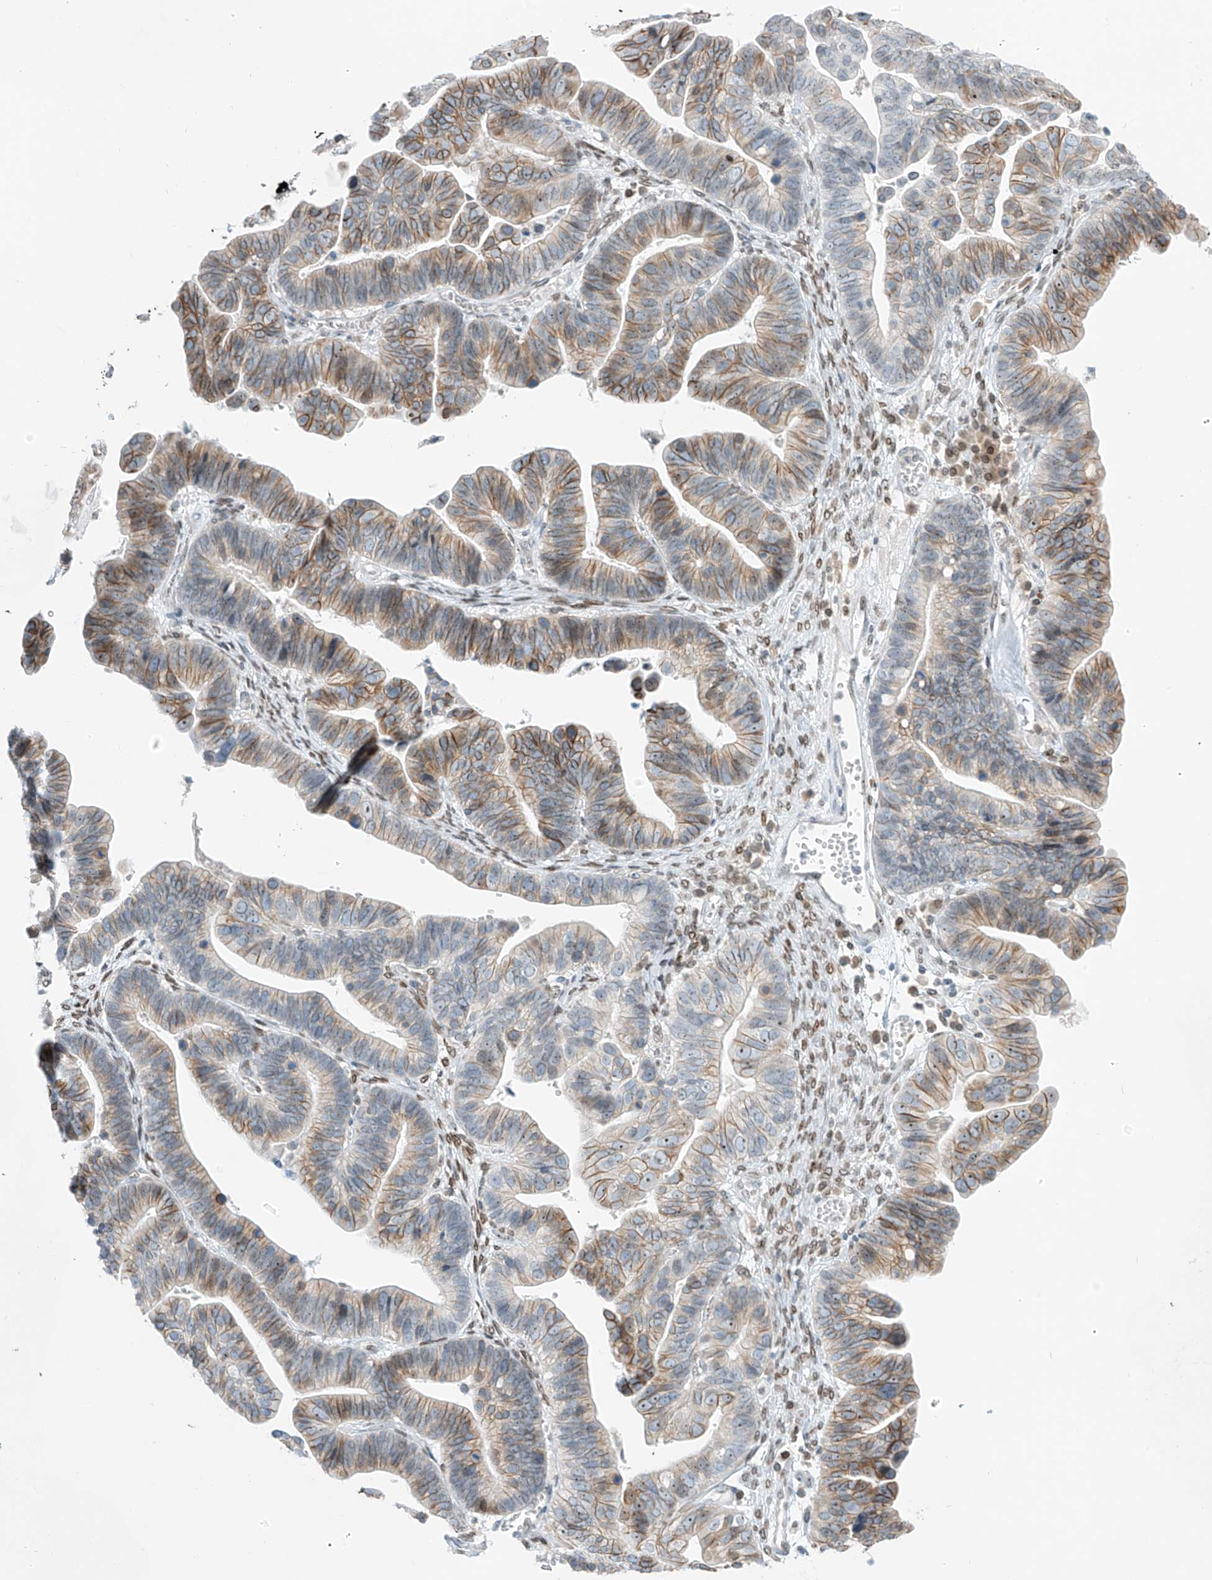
{"staining": {"intensity": "moderate", "quantity": "25%-75%", "location": "cytoplasmic/membranous,nuclear"}, "tissue": "ovarian cancer", "cell_type": "Tumor cells", "image_type": "cancer", "snomed": [{"axis": "morphology", "description": "Cystadenocarcinoma, serous, NOS"}, {"axis": "topography", "description": "Ovary"}], "caption": "Immunohistochemistry (IHC) photomicrograph of neoplastic tissue: ovarian cancer (serous cystadenocarcinoma) stained using immunohistochemistry reveals medium levels of moderate protein expression localized specifically in the cytoplasmic/membranous and nuclear of tumor cells, appearing as a cytoplasmic/membranous and nuclear brown color.", "gene": "SAMD15", "patient": {"sex": "female", "age": 56}}